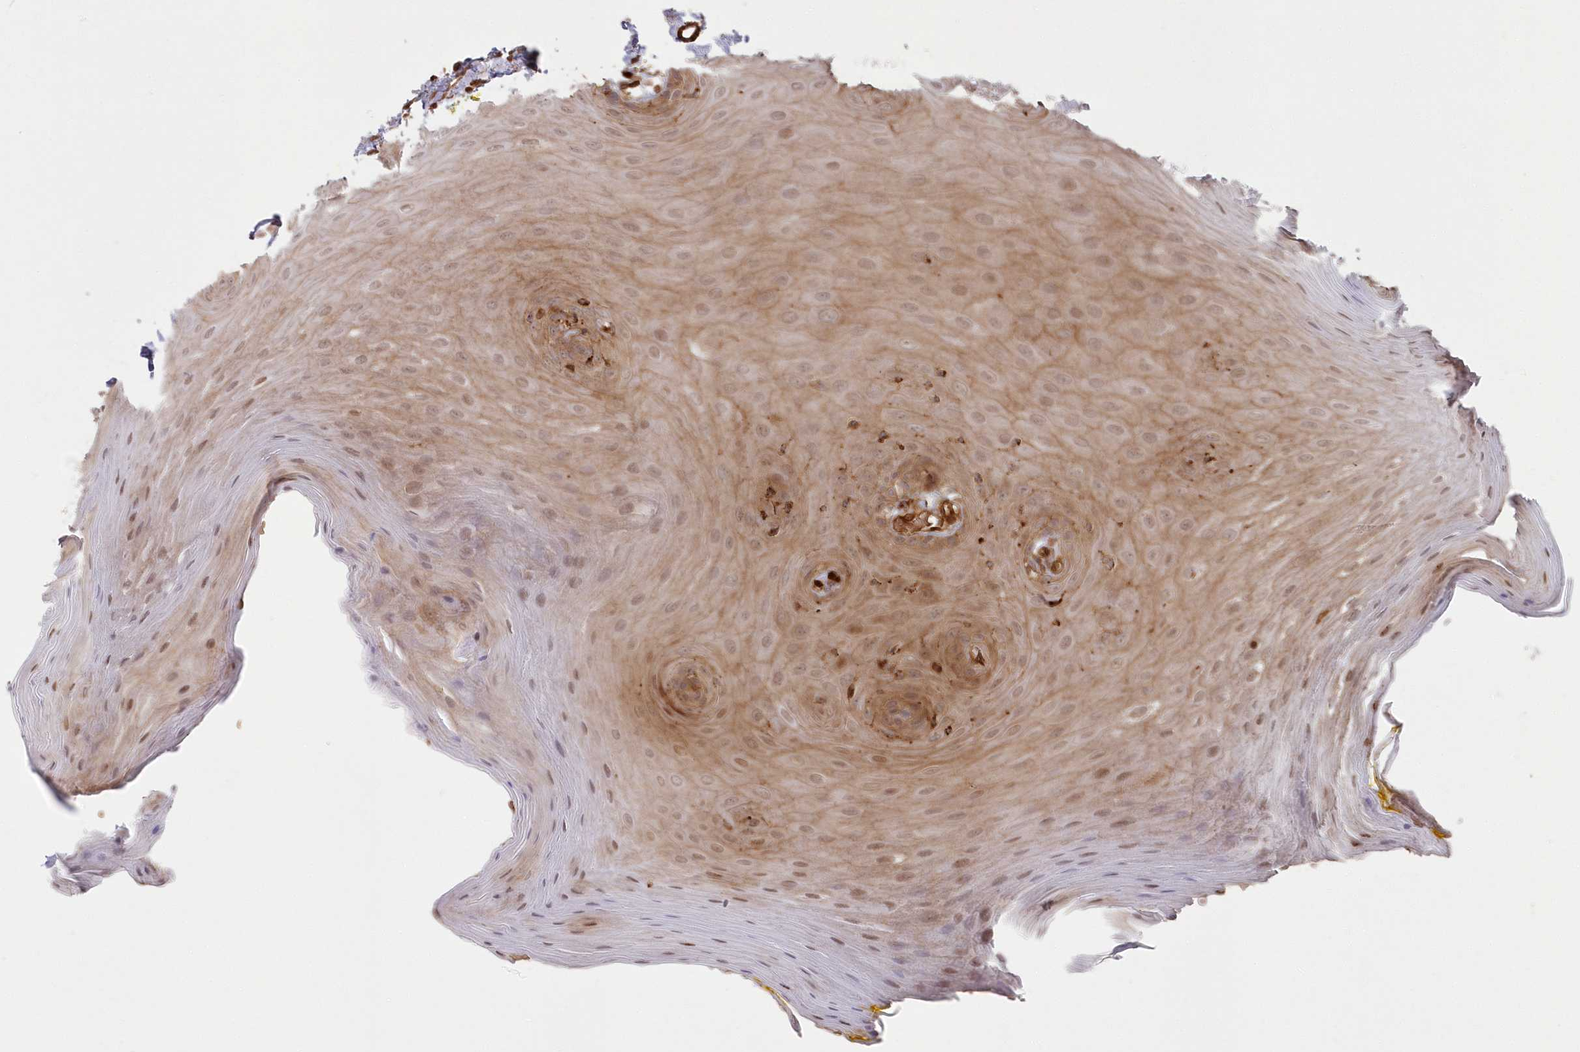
{"staining": {"intensity": "moderate", "quantity": ">75%", "location": "cytoplasmic/membranous,nuclear"}, "tissue": "oral mucosa", "cell_type": "Squamous epithelial cells", "image_type": "normal", "snomed": [{"axis": "morphology", "description": "Normal tissue, NOS"}, {"axis": "morphology", "description": "Squamous cell carcinoma, NOS"}, {"axis": "topography", "description": "Skeletal muscle"}, {"axis": "topography", "description": "Oral tissue"}, {"axis": "topography", "description": "Salivary gland"}, {"axis": "topography", "description": "Head-Neck"}], "caption": "Immunohistochemistry (DAB) staining of normal oral mucosa shows moderate cytoplasmic/membranous,nuclear protein expression in approximately >75% of squamous epithelial cells.", "gene": "RGCC", "patient": {"sex": "male", "age": 54}}